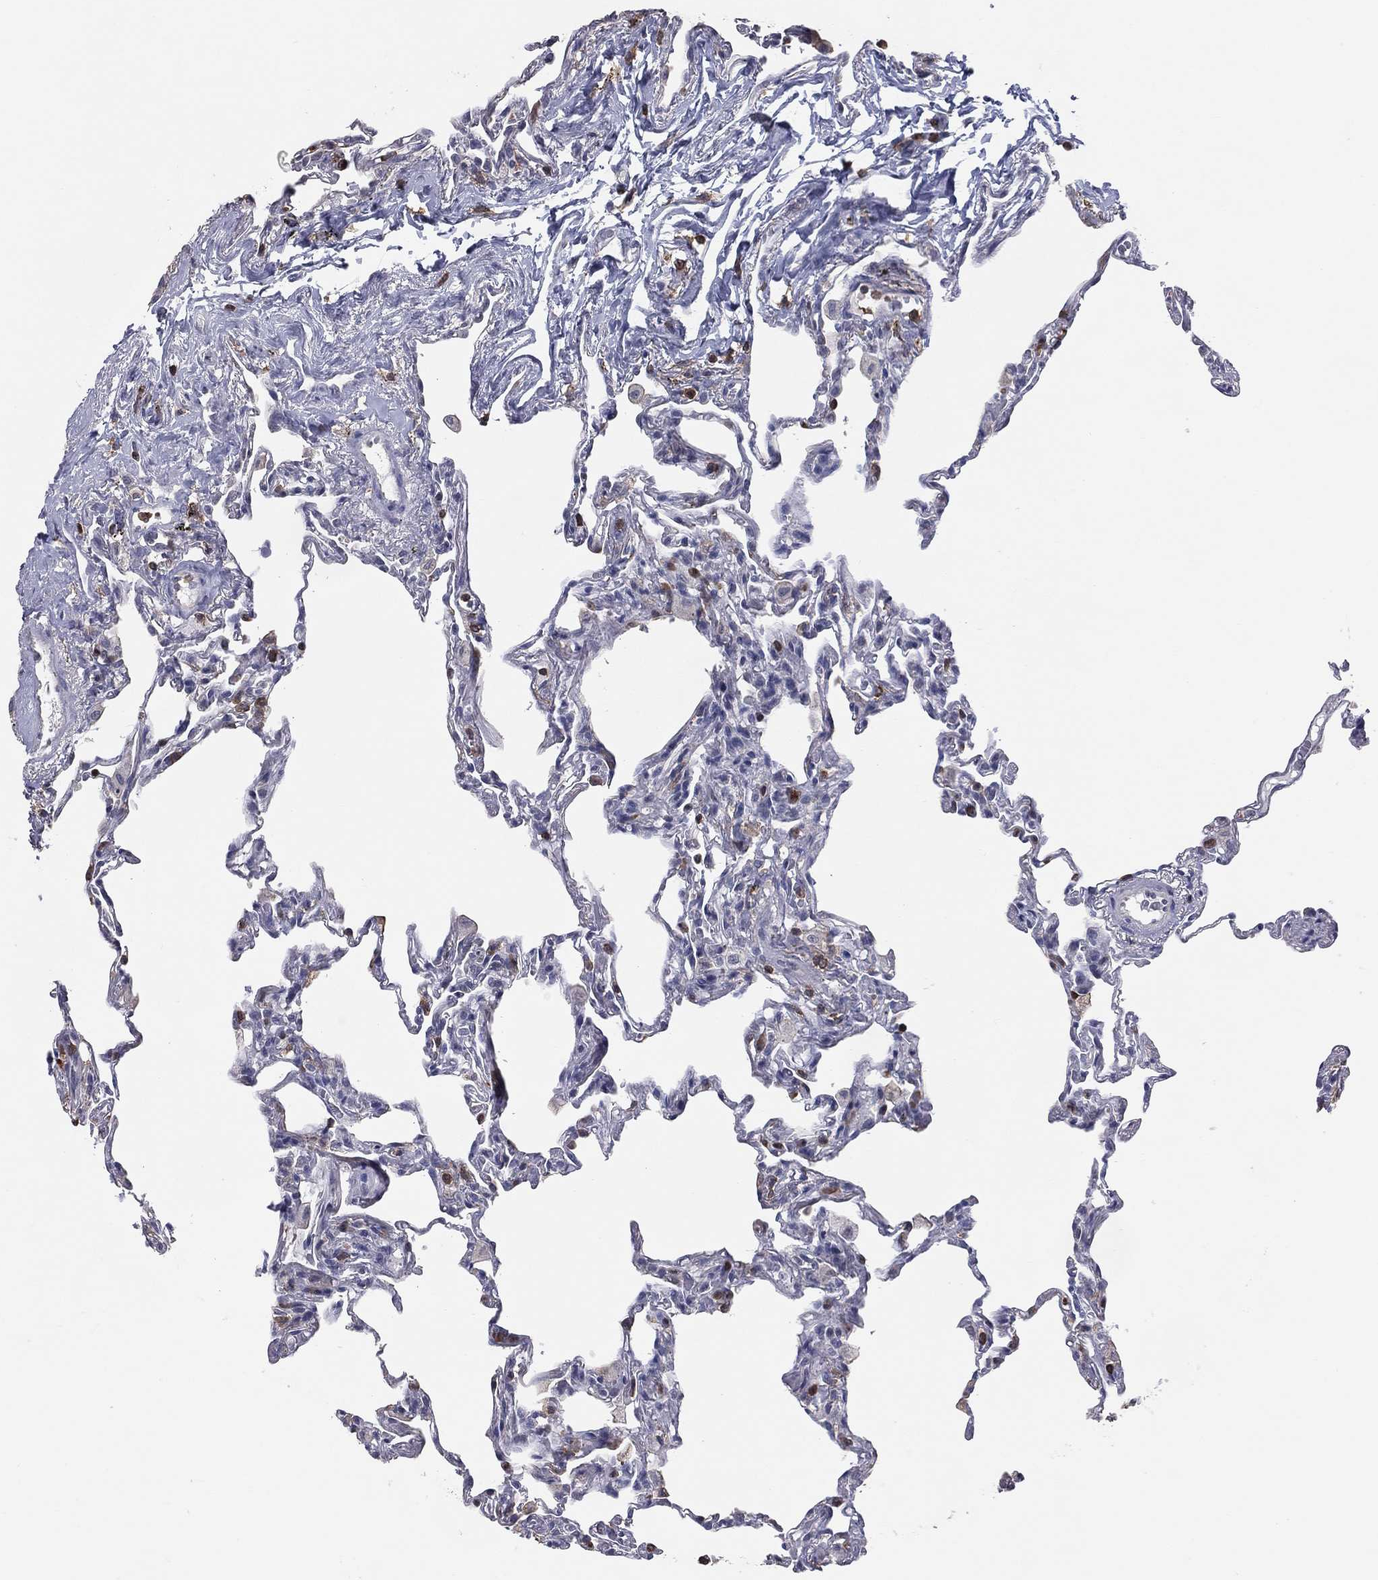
{"staining": {"intensity": "negative", "quantity": "none", "location": "none"}, "tissue": "lung", "cell_type": "Alveolar cells", "image_type": "normal", "snomed": [{"axis": "morphology", "description": "Normal tissue, NOS"}, {"axis": "topography", "description": "Lung"}], "caption": "DAB immunohistochemical staining of normal lung displays no significant expression in alveolar cells. Nuclei are stained in blue.", "gene": "PSTPIP1", "patient": {"sex": "female", "age": 57}}